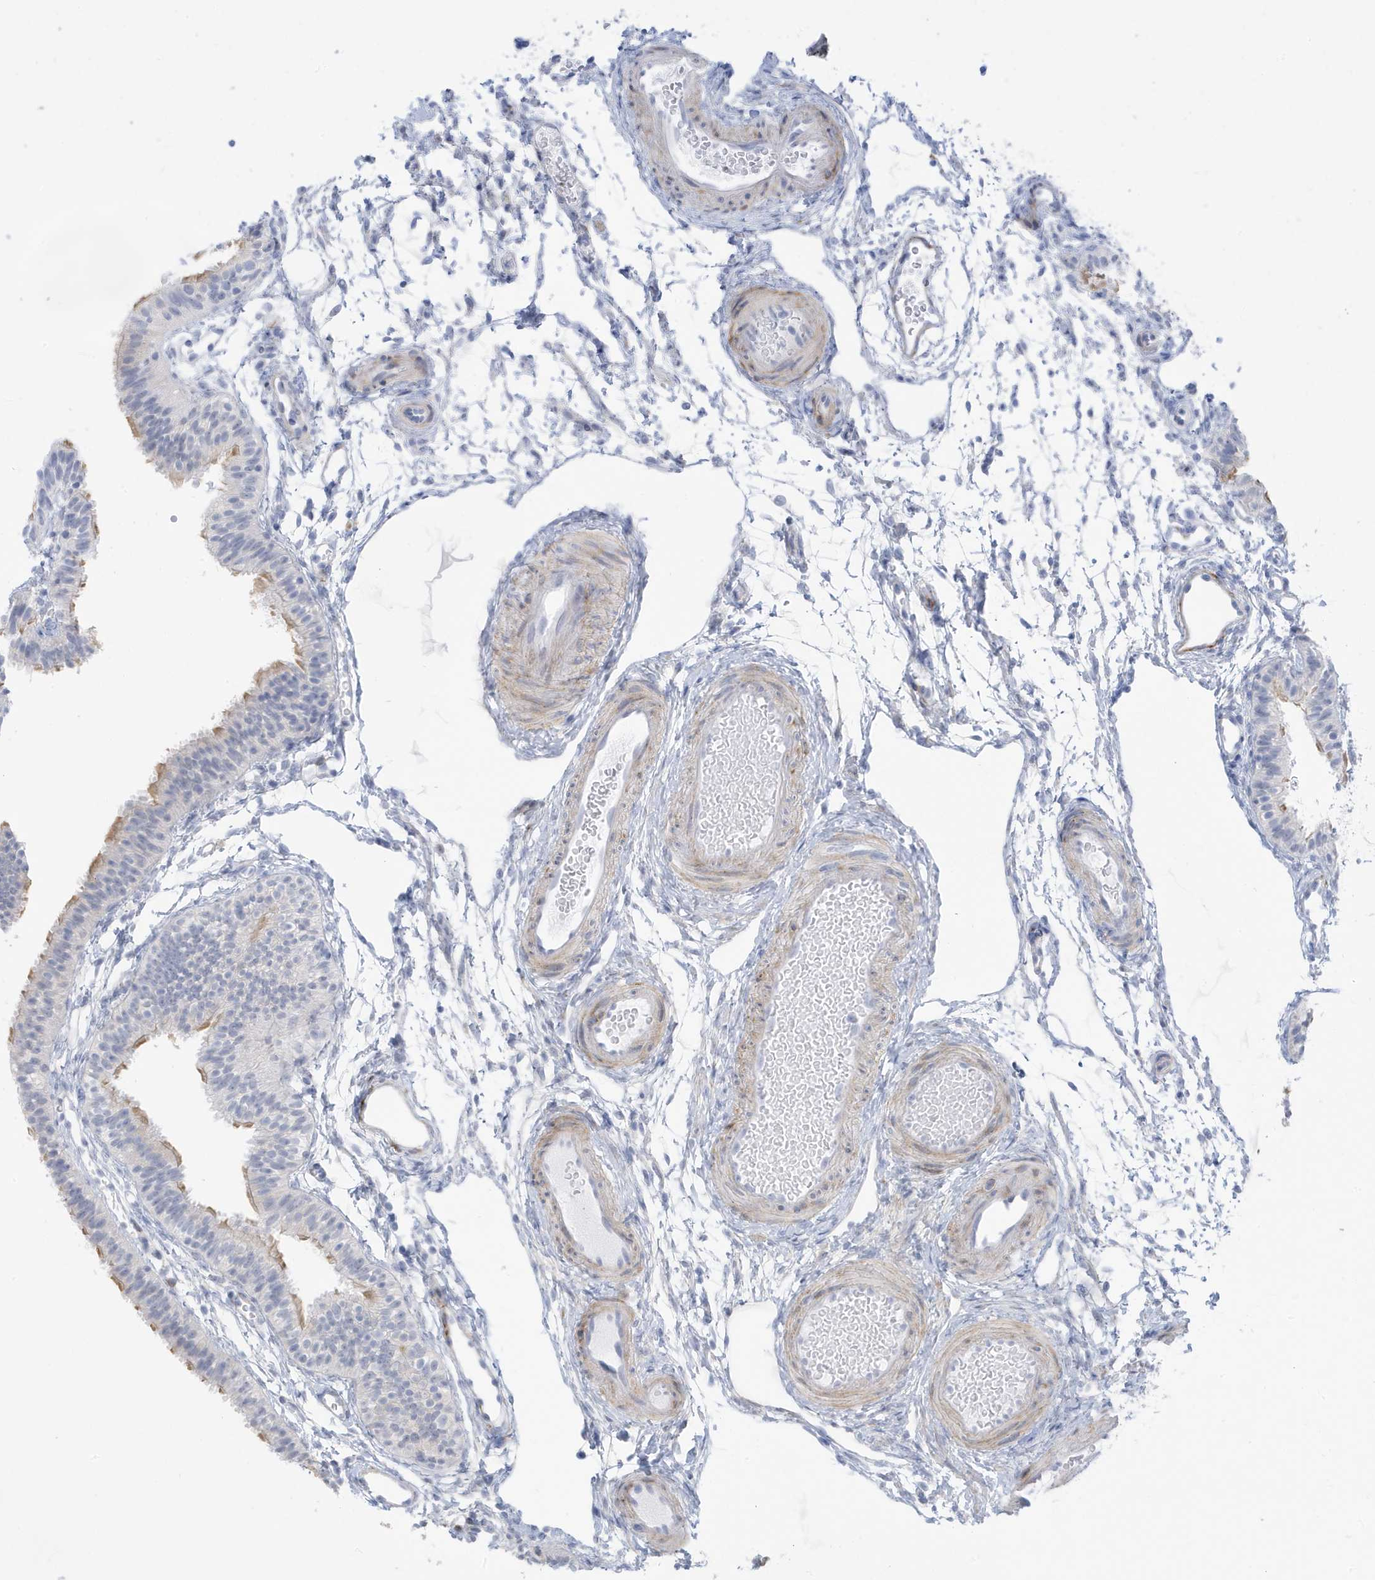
{"staining": {"intensity": "moderate", "quantity": "<25%", "location": "cytoplasmic/membranous"}, "tissue": "fallopian tube", "cell_type": "Glandular cells", "image_type": "normal", "snomed": [{"axis": "morphology", "description": "Normal tissue, NOS"}, {"axis": "topography", "description": "Fallopian tube"}], "caption": "DAB immunohistochemical staining of normal fallopian tube shows moderate cytoplasmic/membranous protein expression in about <25% of glandular cells. Nuclei are stained in blue.", "gene": "PERM1", "patient": {"sex": "female", "age": 35}}